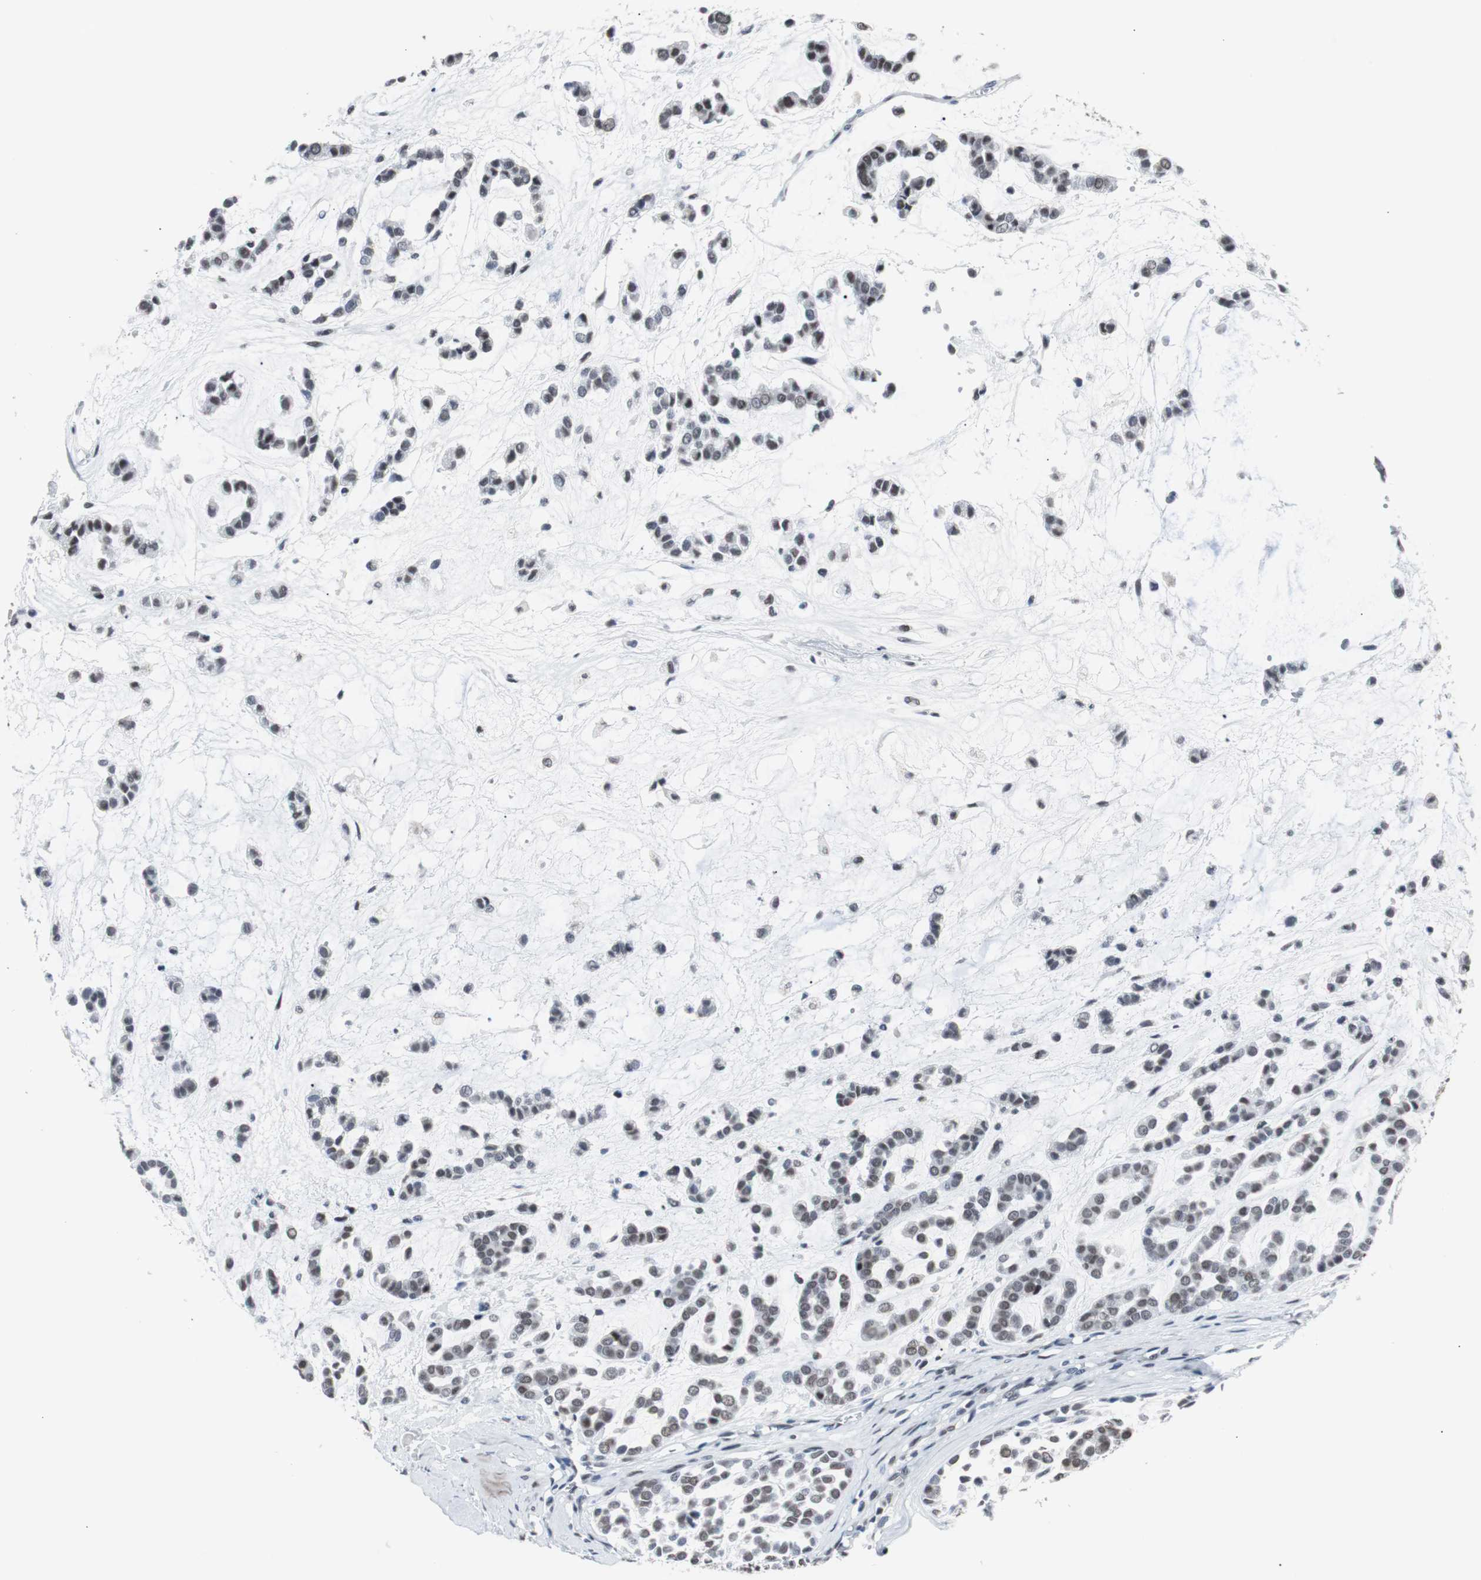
{"staining": {"intensity": "weak", "quantity": ">75%", "location": "nuclear"}, "tissue": "head and neck cancer", "cell_type": "Tumor cells", "image_type": "cancer", "snomed": [{"axis": "morphology", "description": "Adenocarcinoma, NOS"}, {"axis": "morphology", "description": "Adenoma, NOS"}, {"axis": "topography", "description": "Head-Neck"}], "caption": "The photomicrograph exhibits a brown stain indicating the presence of a protein in the nuclear of tumor cells in adenocarcinoma (head and neck).", "gene": "TAF7", "patient": {"sex": "female", "age": 55}}